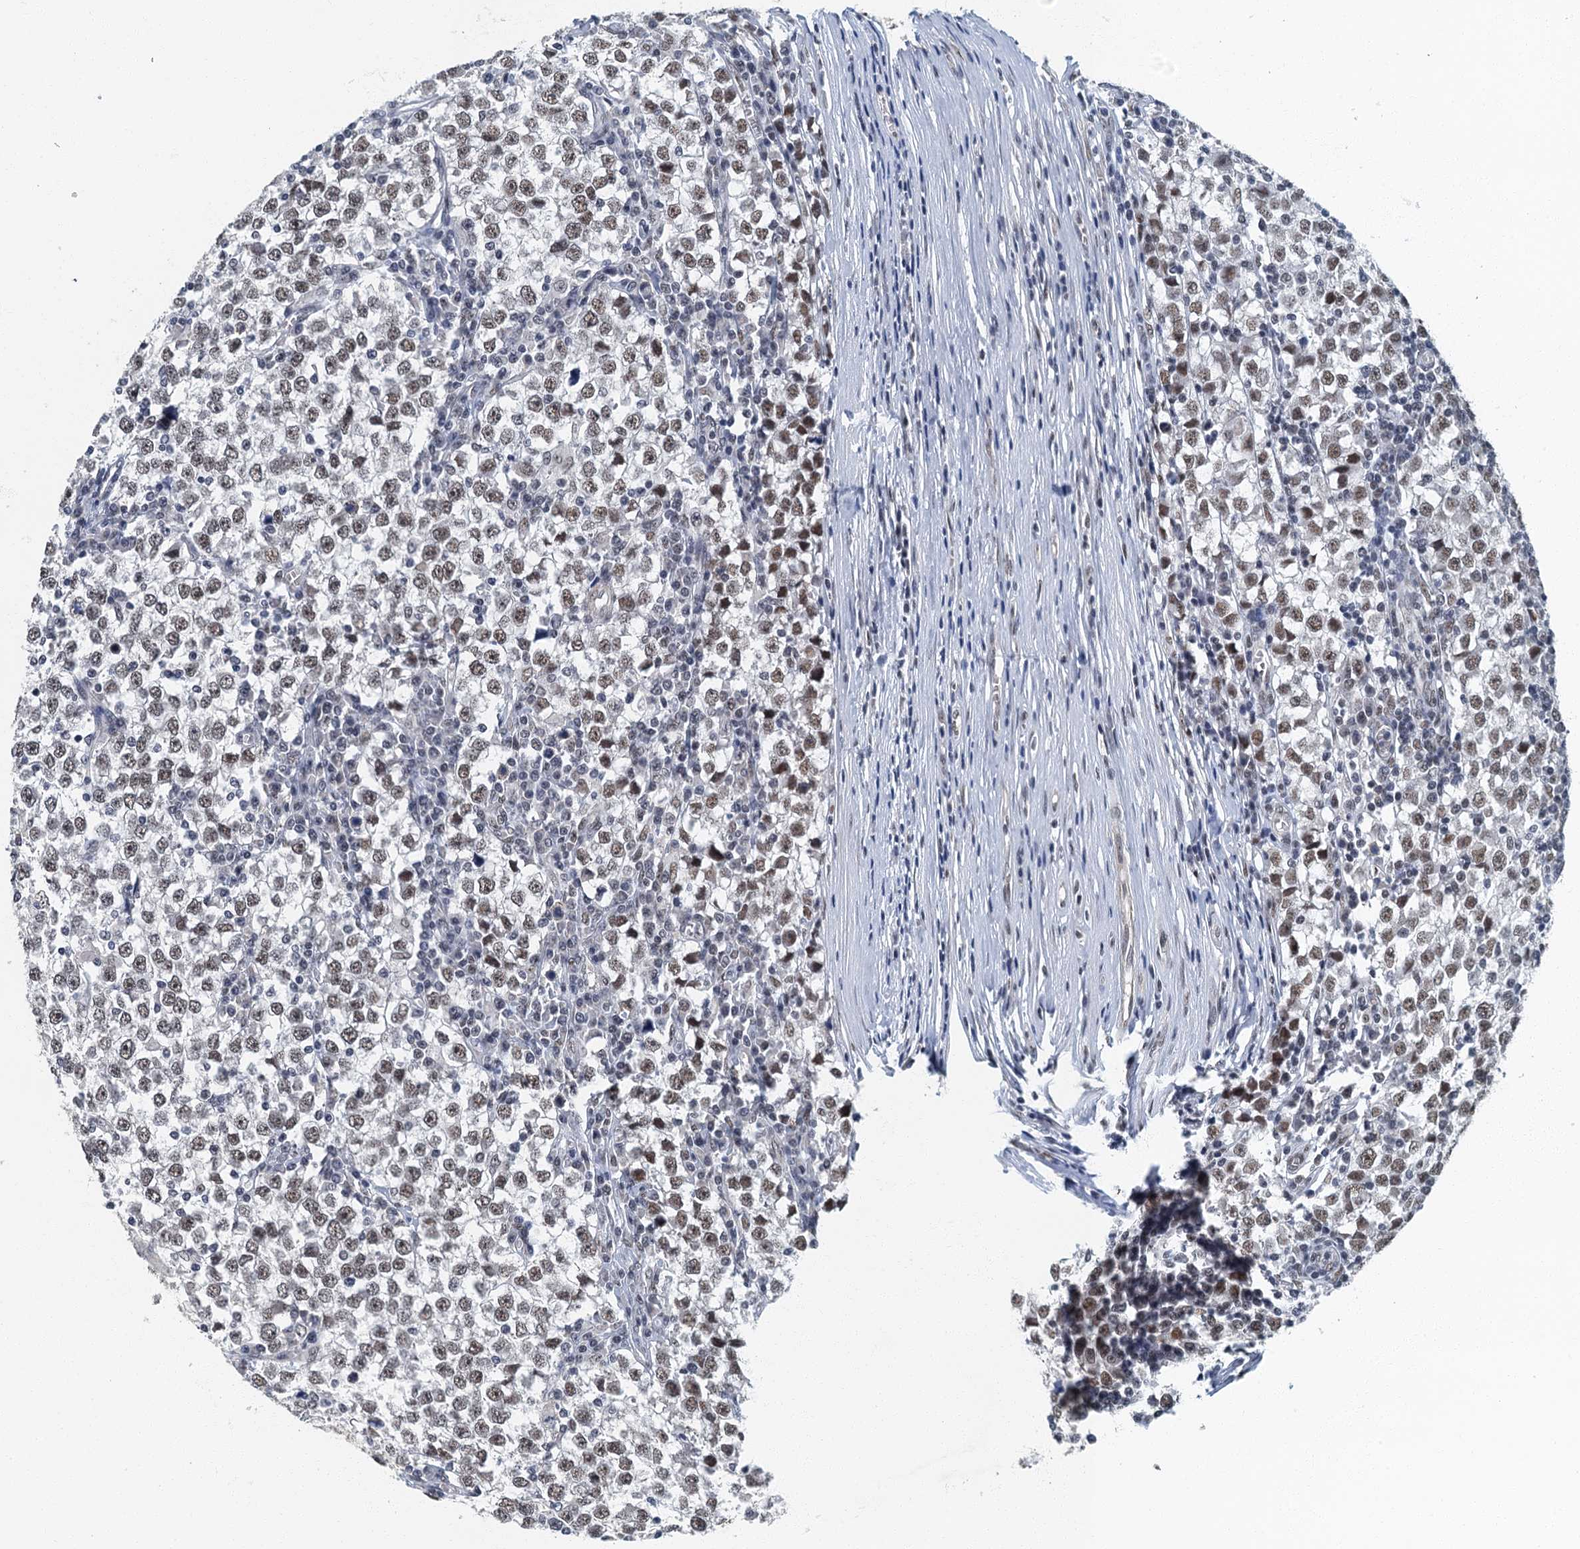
{"staining": {"intensity": "moderate", "quantity": ">75%", "location": "nuclear"}, "tissue": "testis cancer", "cell_type": "Tumor cells", "image_type": "cancer", "snomed": [{"axis": "morphology", "description": "Seminoma, NOS"}, {"axis": "topography", "description": "Testis"}], "caption": "Tumor cells exhibit medium levels of moderate nuclear positivity in about >75% of cells in human seminoma (testis).", "gene": "GADL1", "patient": {"sex": "male", "age": 65}}